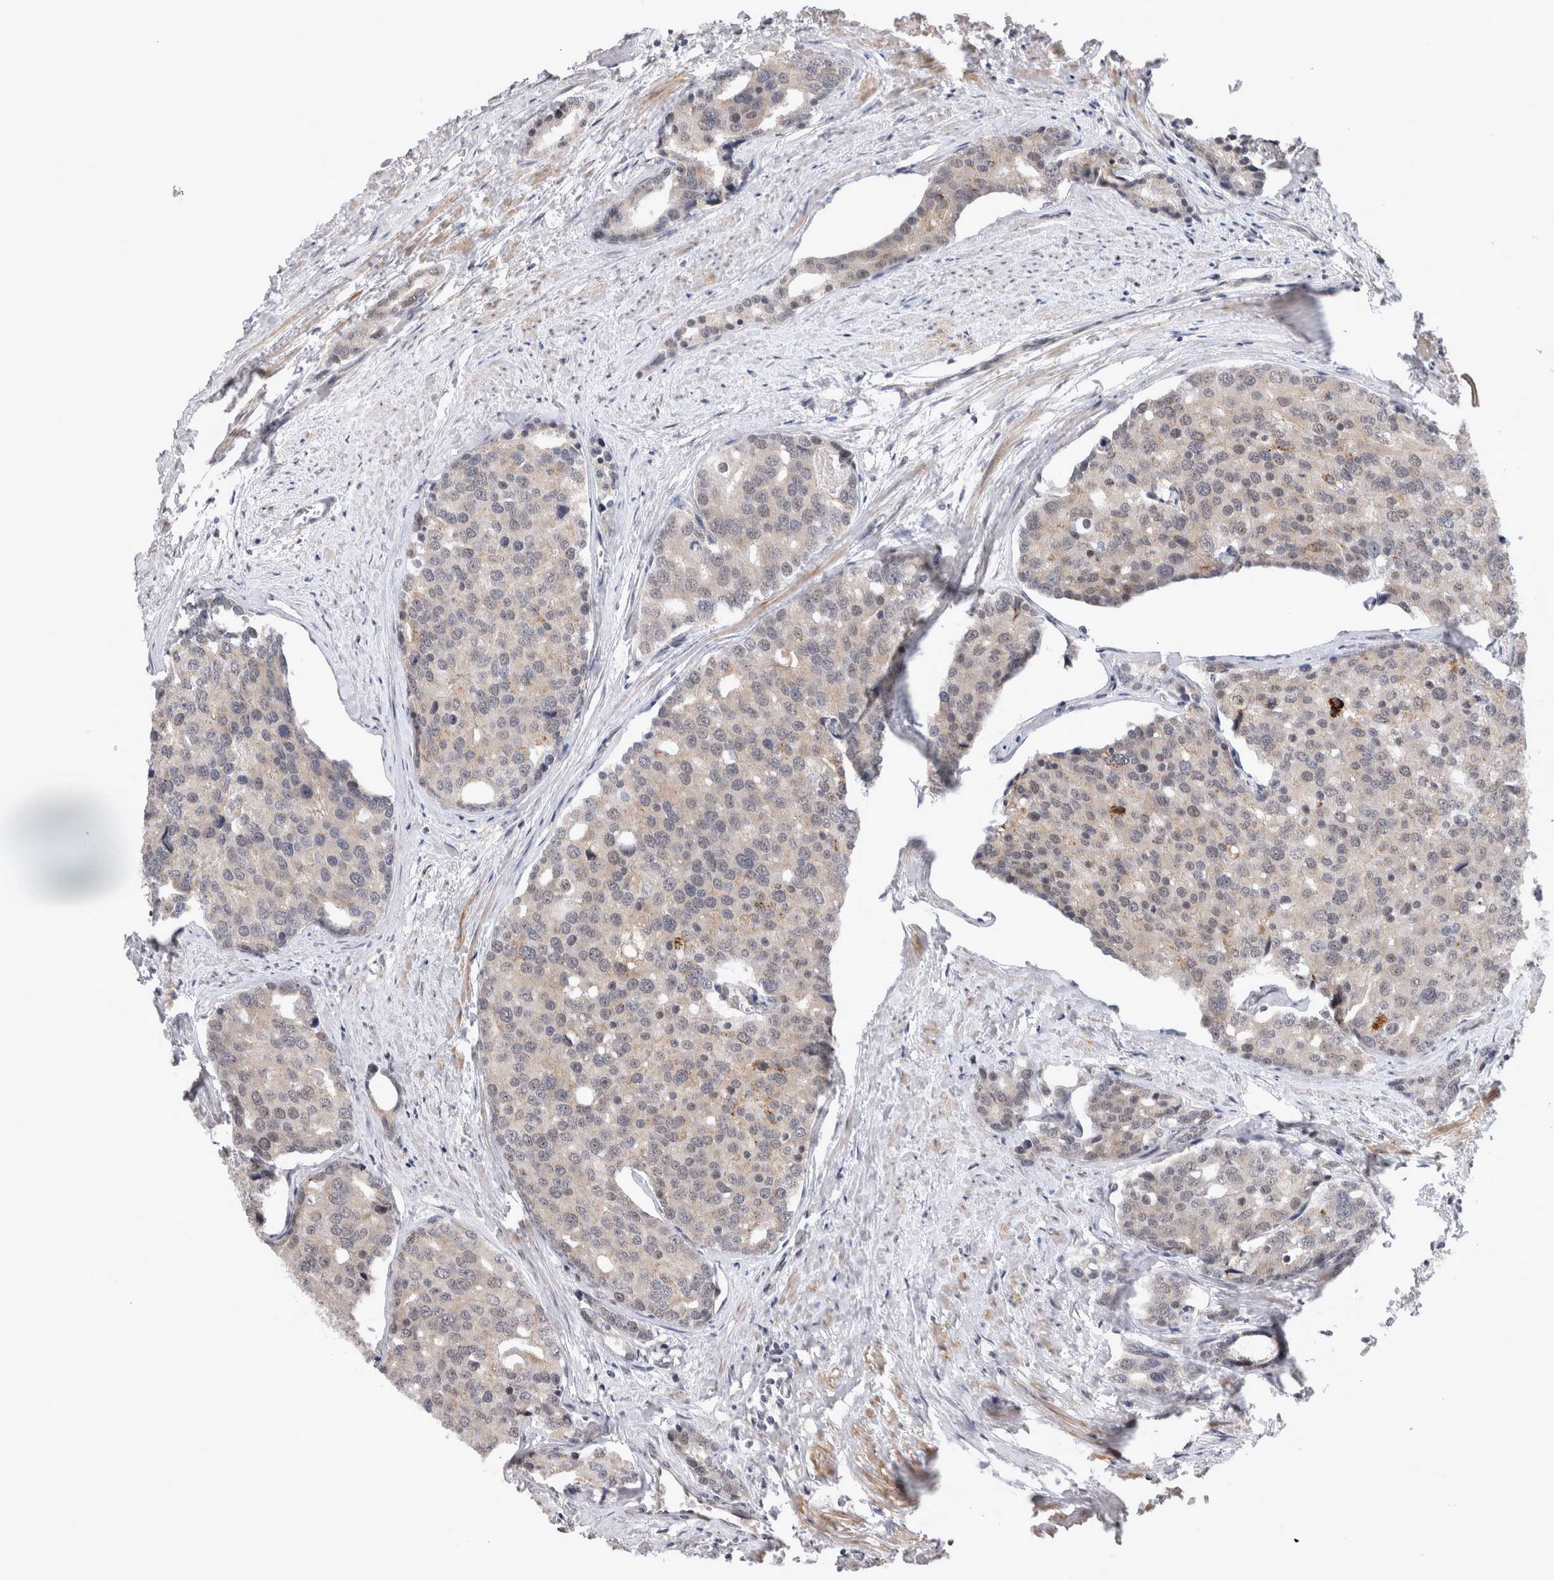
{"staining": {"intensity": "negative", "quantity": "none", "location": "none"}, "tissue": "prostate cancer", "cell_type": "Tumor cells", "image_type": "cancer", "snomed": [{"axis": "morphology", "description": "Adenocarcinoma, High grade"}, {"axis": "topography", "description": "Prostate"}], "caption": "The photomicrograph shows no significant expression in tumor cells of prostate high-grade adenocarcinoma.", "gene": "TMEM65", "patient": {"sex": "male", "age": 50}}